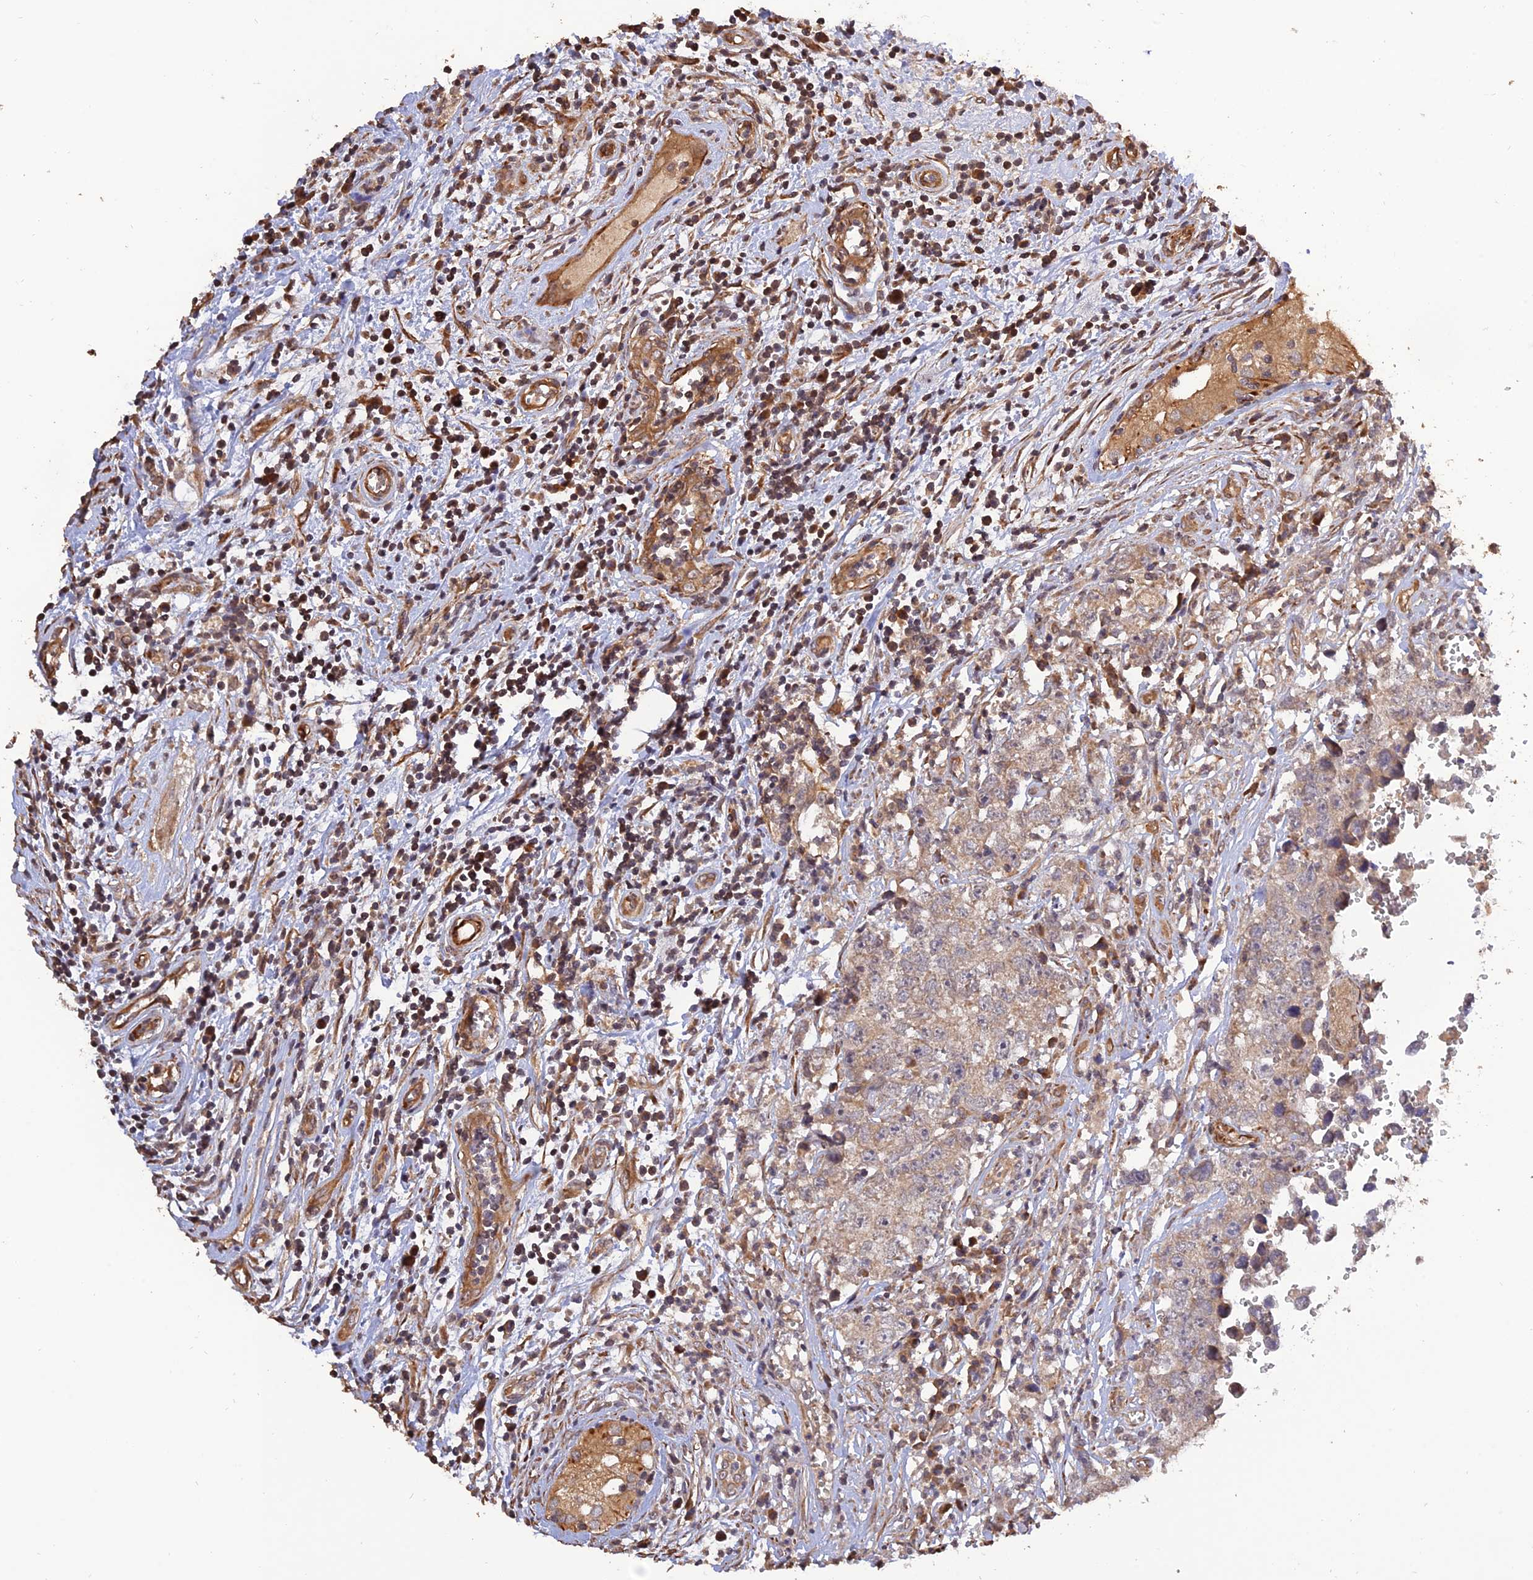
{"staining": {"intensity": "weak", "quantity": "25%-75%", "location": "cytoplasmic/membranous"}, "tissue": "testis cancer", "cell_type": "Tumor cells", "image_type": "cancer", "snomed": [{"axis": "morphology", "description": "Seminoma, NOS"}, {"axis": "morphology", "description": "Carcinoma, Embryonal, NOS"}, {"axis": "topography", "description": "Testis"}], "caption": "Testis cancer stained with IHC shows weak cytoplasmic/membranous positivity in approximately 25%-75% of tumor cells.", "gene": "CREBL2", "patient": {"sex": "male", "age": 29}}